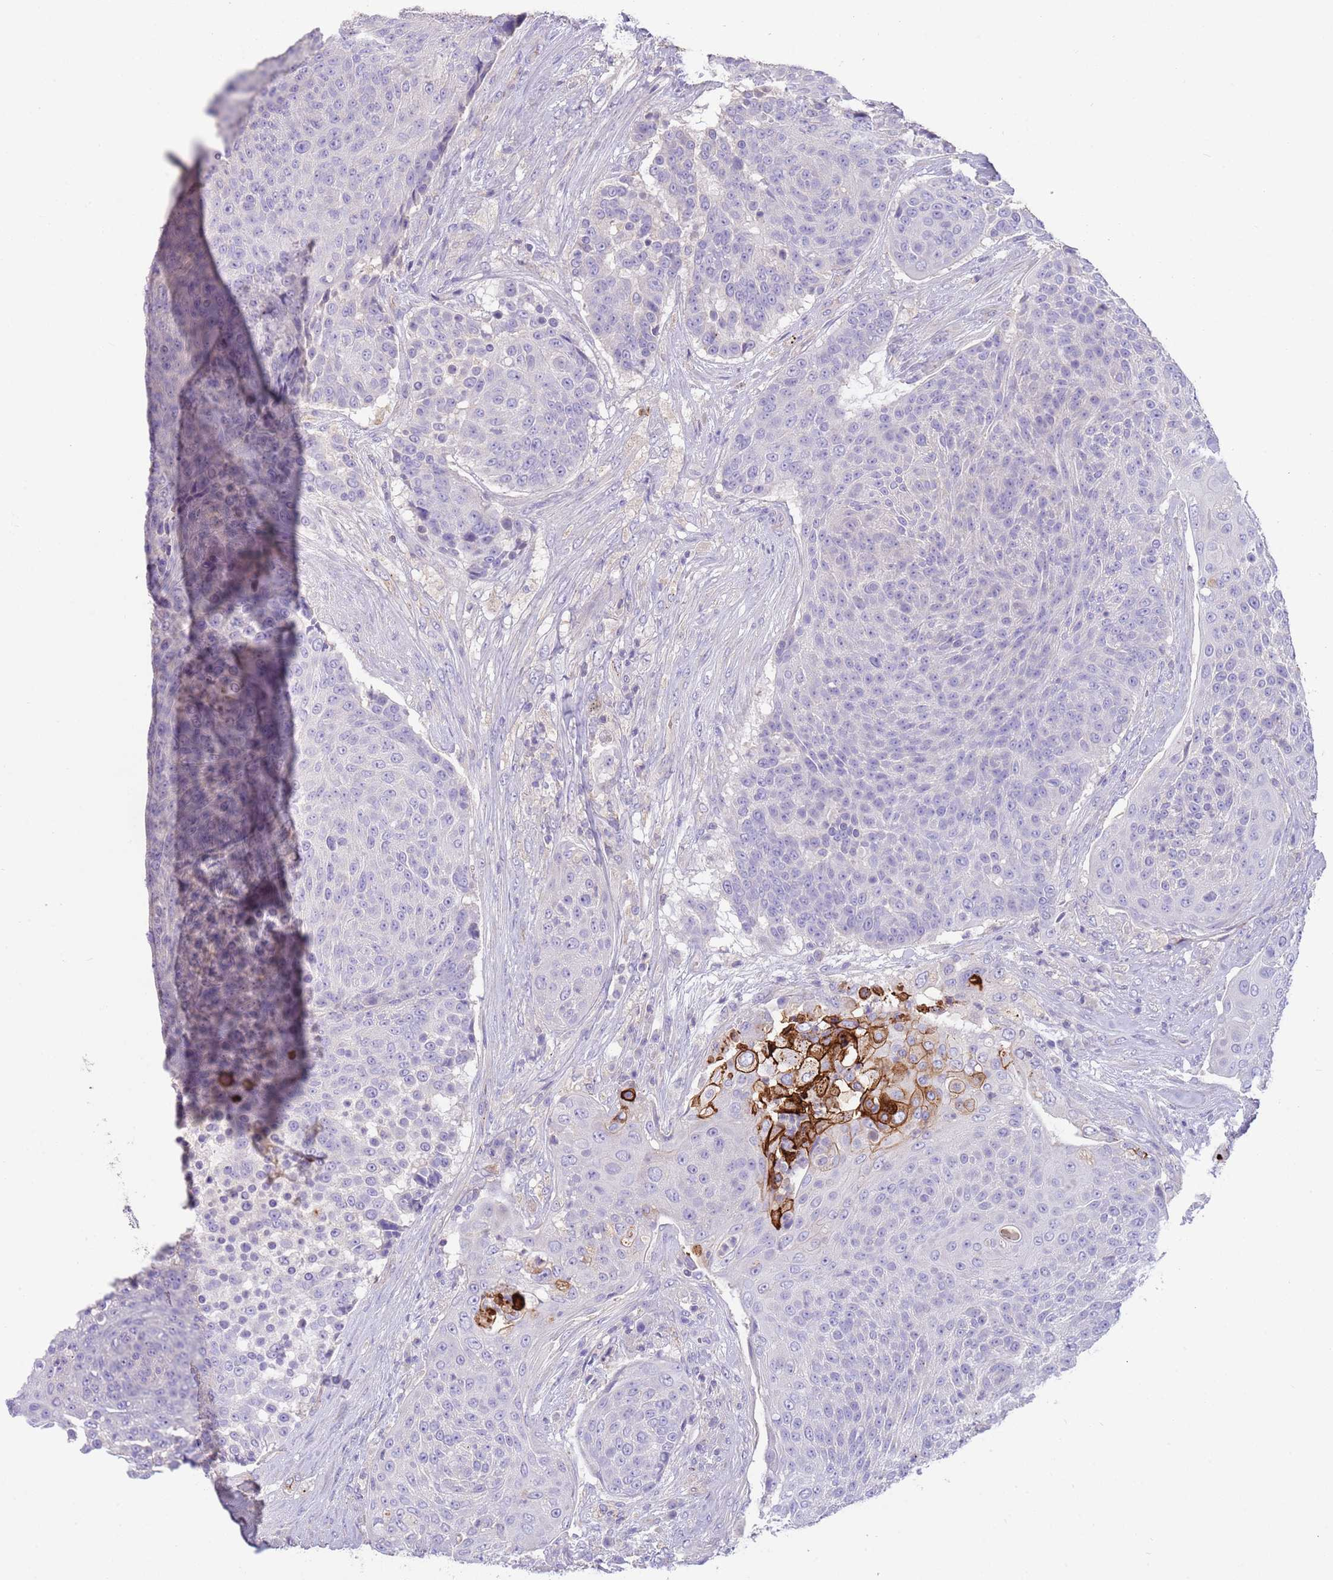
{"staining": {"intensity": "strong", "quantity": "<25%", "location": "cytoplasmic/membranous"}, "tissue": "urothelial cancer", "cell_type": "Tumor cells", "image_type": "cancer", "snomed": [{"axis": "morphology", "description": "Urothelial carcinoma, High grade"}, {"axis": "topography", "description": "Urinary bladder"}], "caption": "A brown stain shows strong cytoplasmic/membranous positivity of a protein in human urothelial cancer tumor cells. (DAB (3,3'-diaminobenzidine) IHC with brightfield microscopy, high magnification).", "gene": "SFTPA1", "patient": {"sex": "female", "age": 63}}